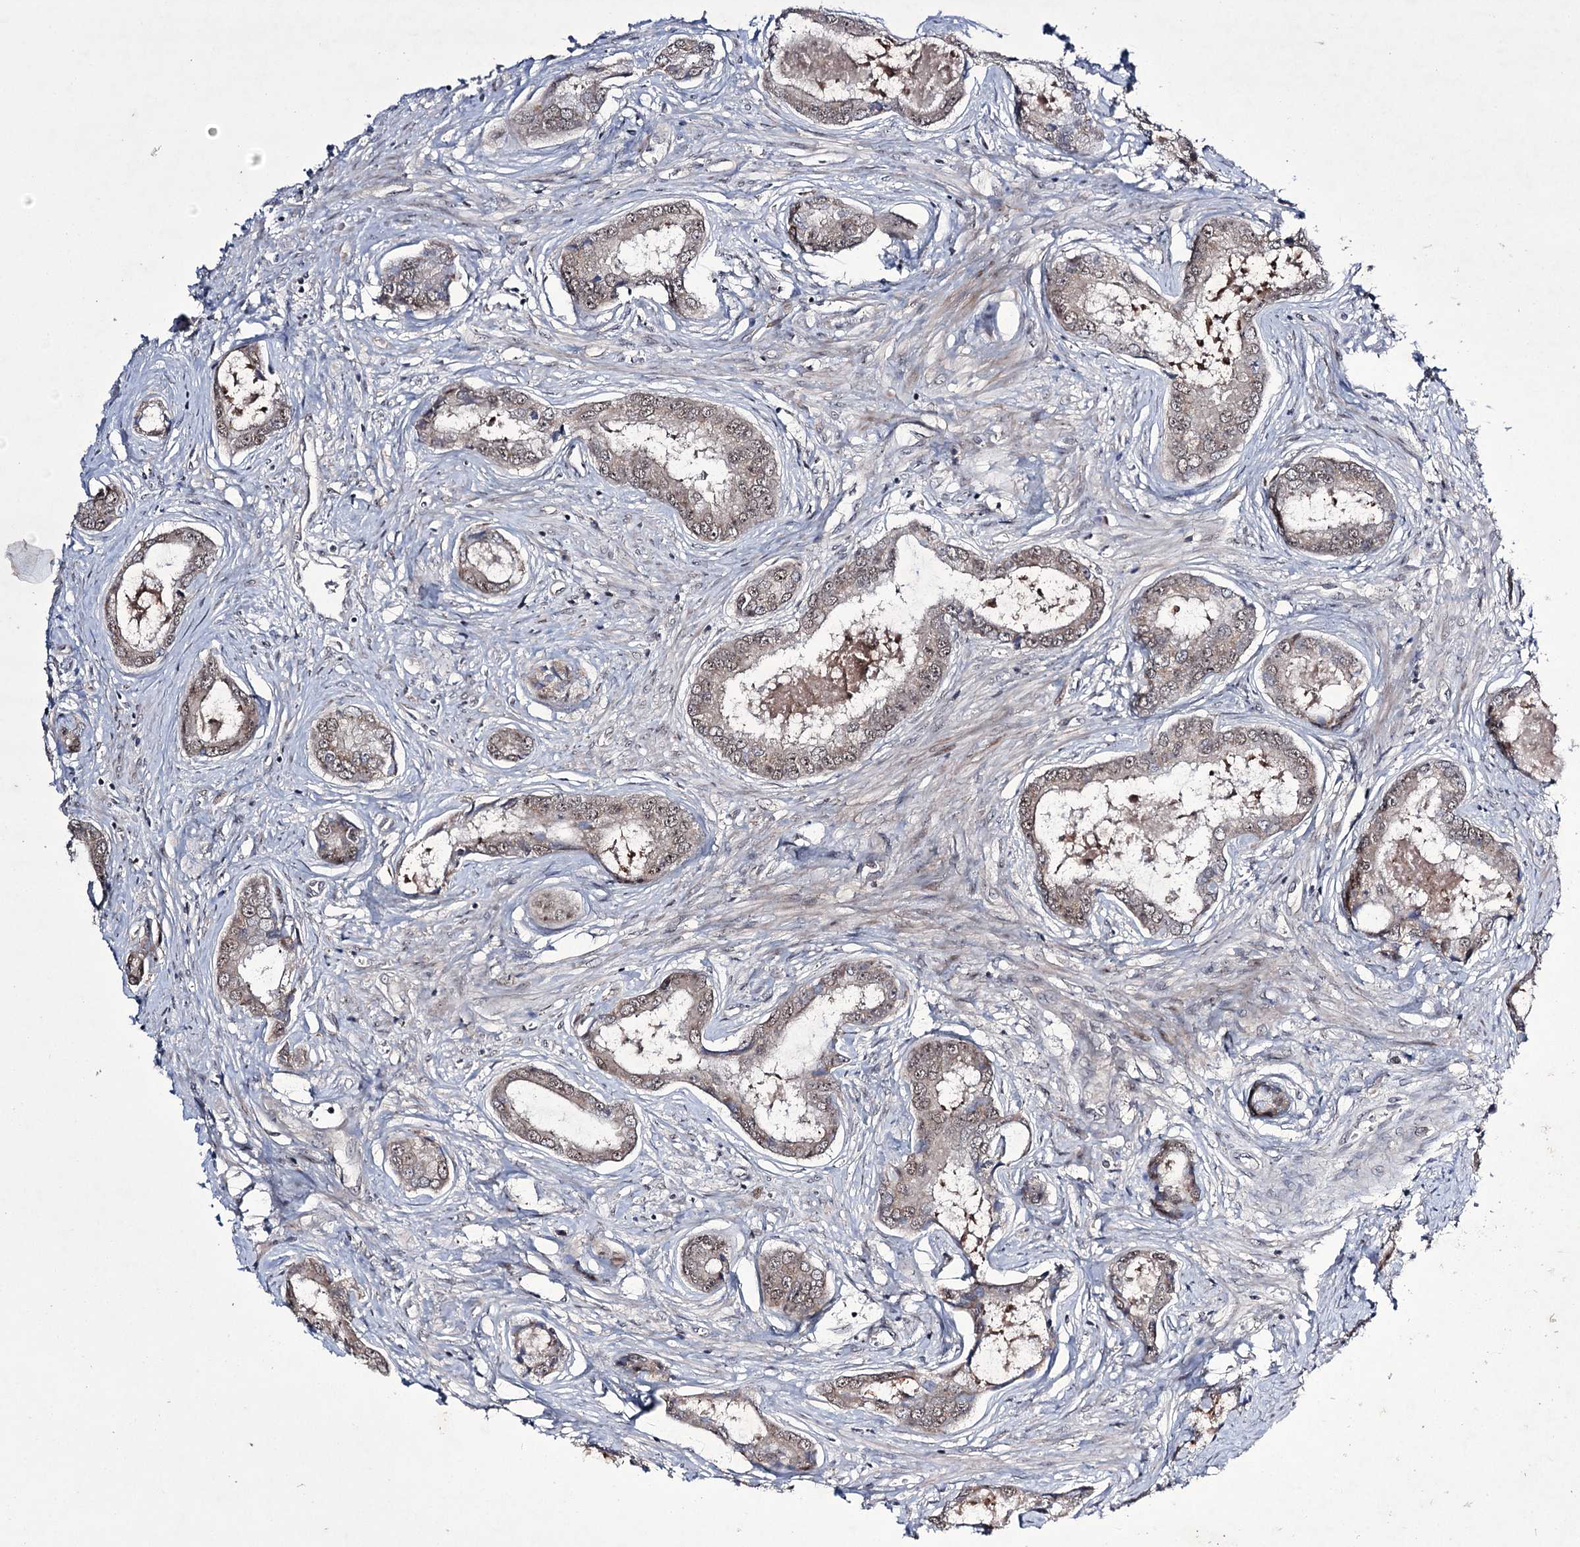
{"staining": {"intensity": "weak", "quantity": "25%-75%", "location": "cytoplasmic/membranous"}, "tissue": "prostate cancer", "cell_type": "Tumor cells", "image_type": "cancer", "snomed": [{"axis": "morphology", "description": "Adenocarcinoma, Low grade"}, {"axis": "topography", "description": "Prostate"}], "caption": "A histopathology image of adenocarcinoma (low-grade) (prostate) stained for a protein demonstrates weak cytoplasmic/membranous brown staining in tumor cells. Ihc stains the protein in brown and the nuclei are stained blue.", "gene": "HOXC11", "patient": {"sex": "male", "age": 68}}